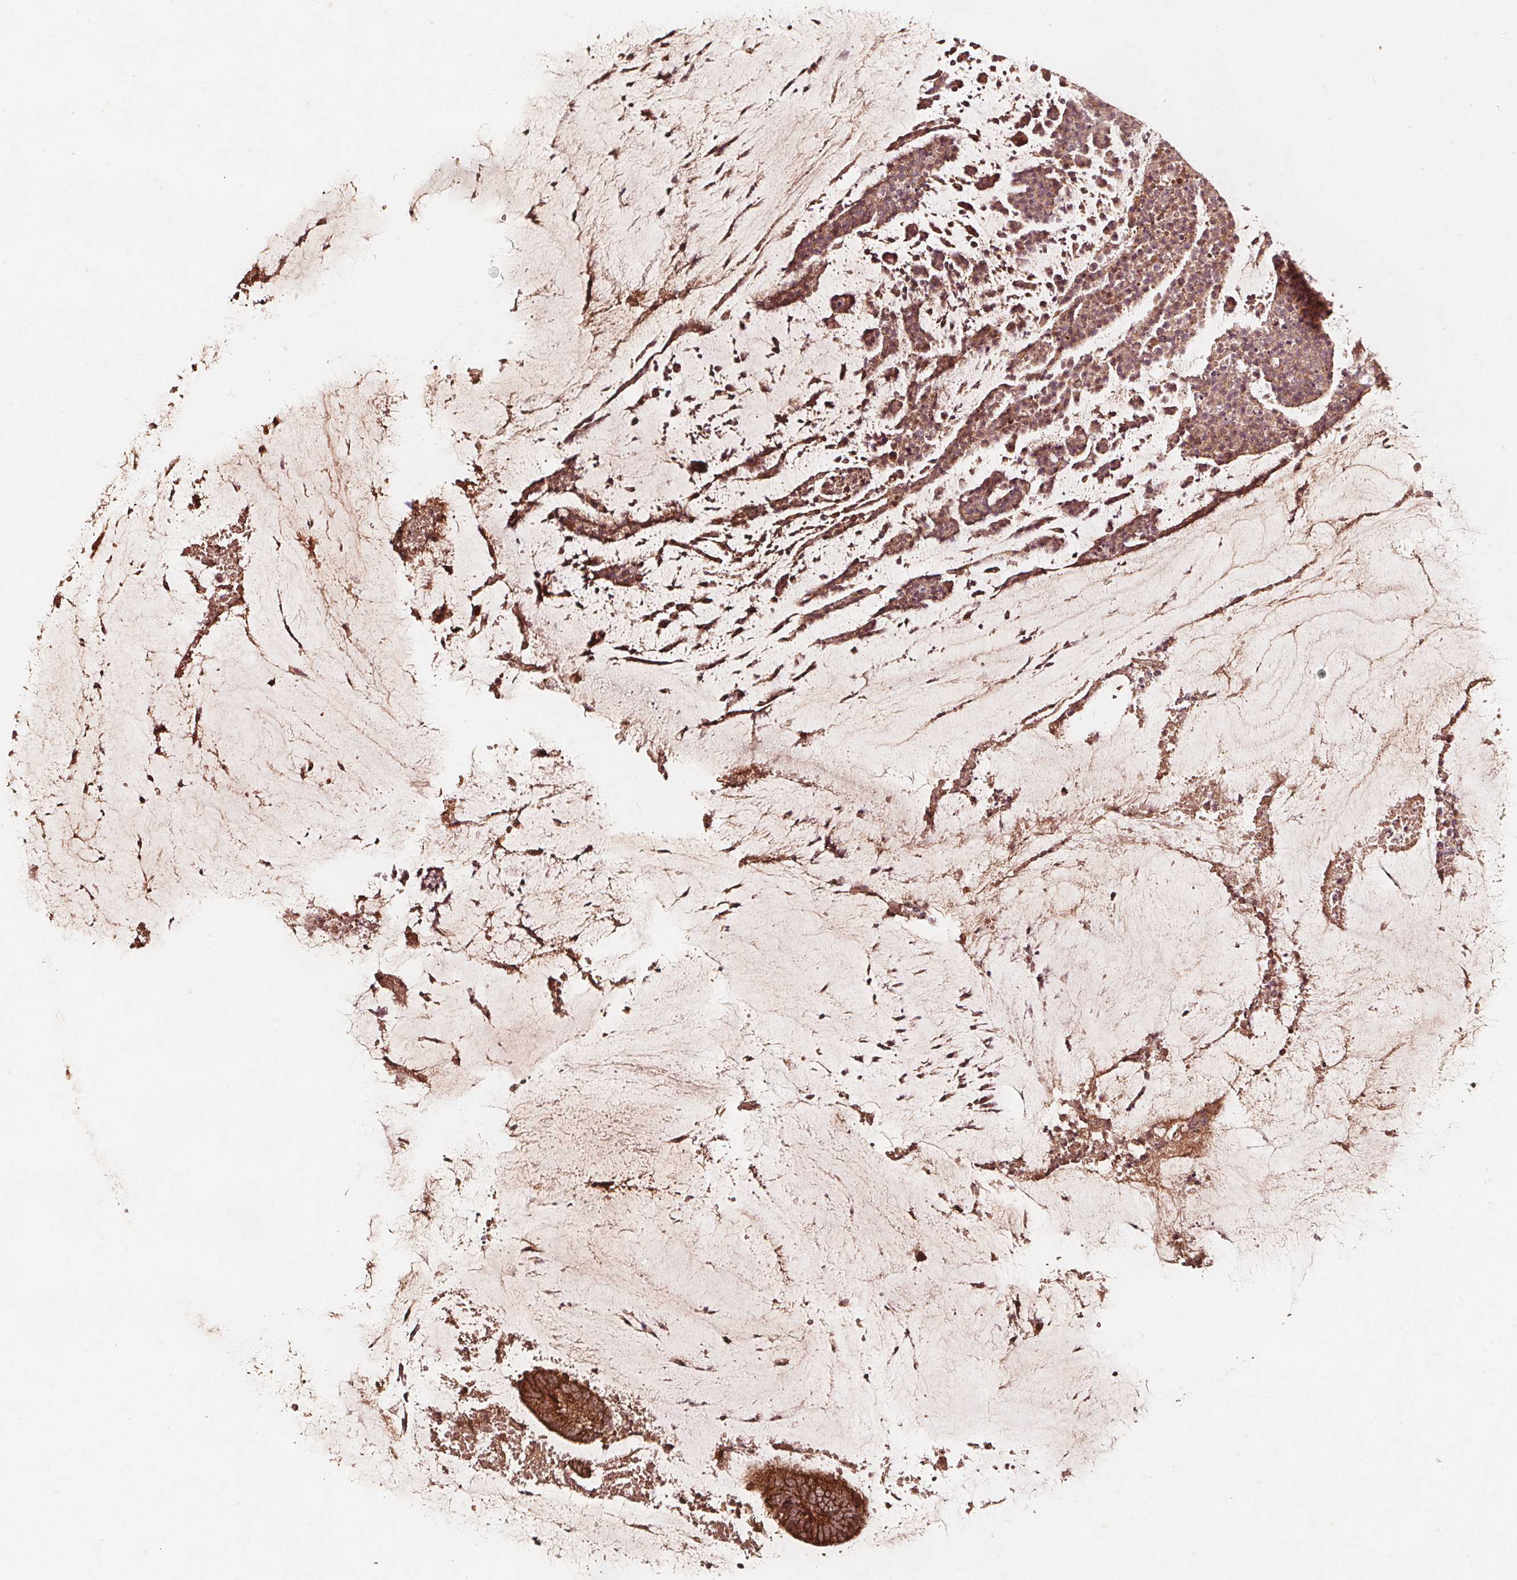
{"staining": {"intensity": "moderate", "quantity": ">75%", "location": "cytoplasmic/membranous"}, "tissue": "colorectal cancer", "cell_type": "Tumor cells", "image_type": "cancer", "snomed": [{"axis": "morphology", "description": "Adenocarcinoma, NOS"}, {"axis": "topography", "description": "Colon"}], "caption": "Immunohistochemistry (IHC) of human colorectal adenocarcinoma exhibits medium levels of moderate cytoplasmic/membranous positivity in about >75% of tumor cells.", "gene": "AIP", "patient": {"sex": "female", "age": 43}}